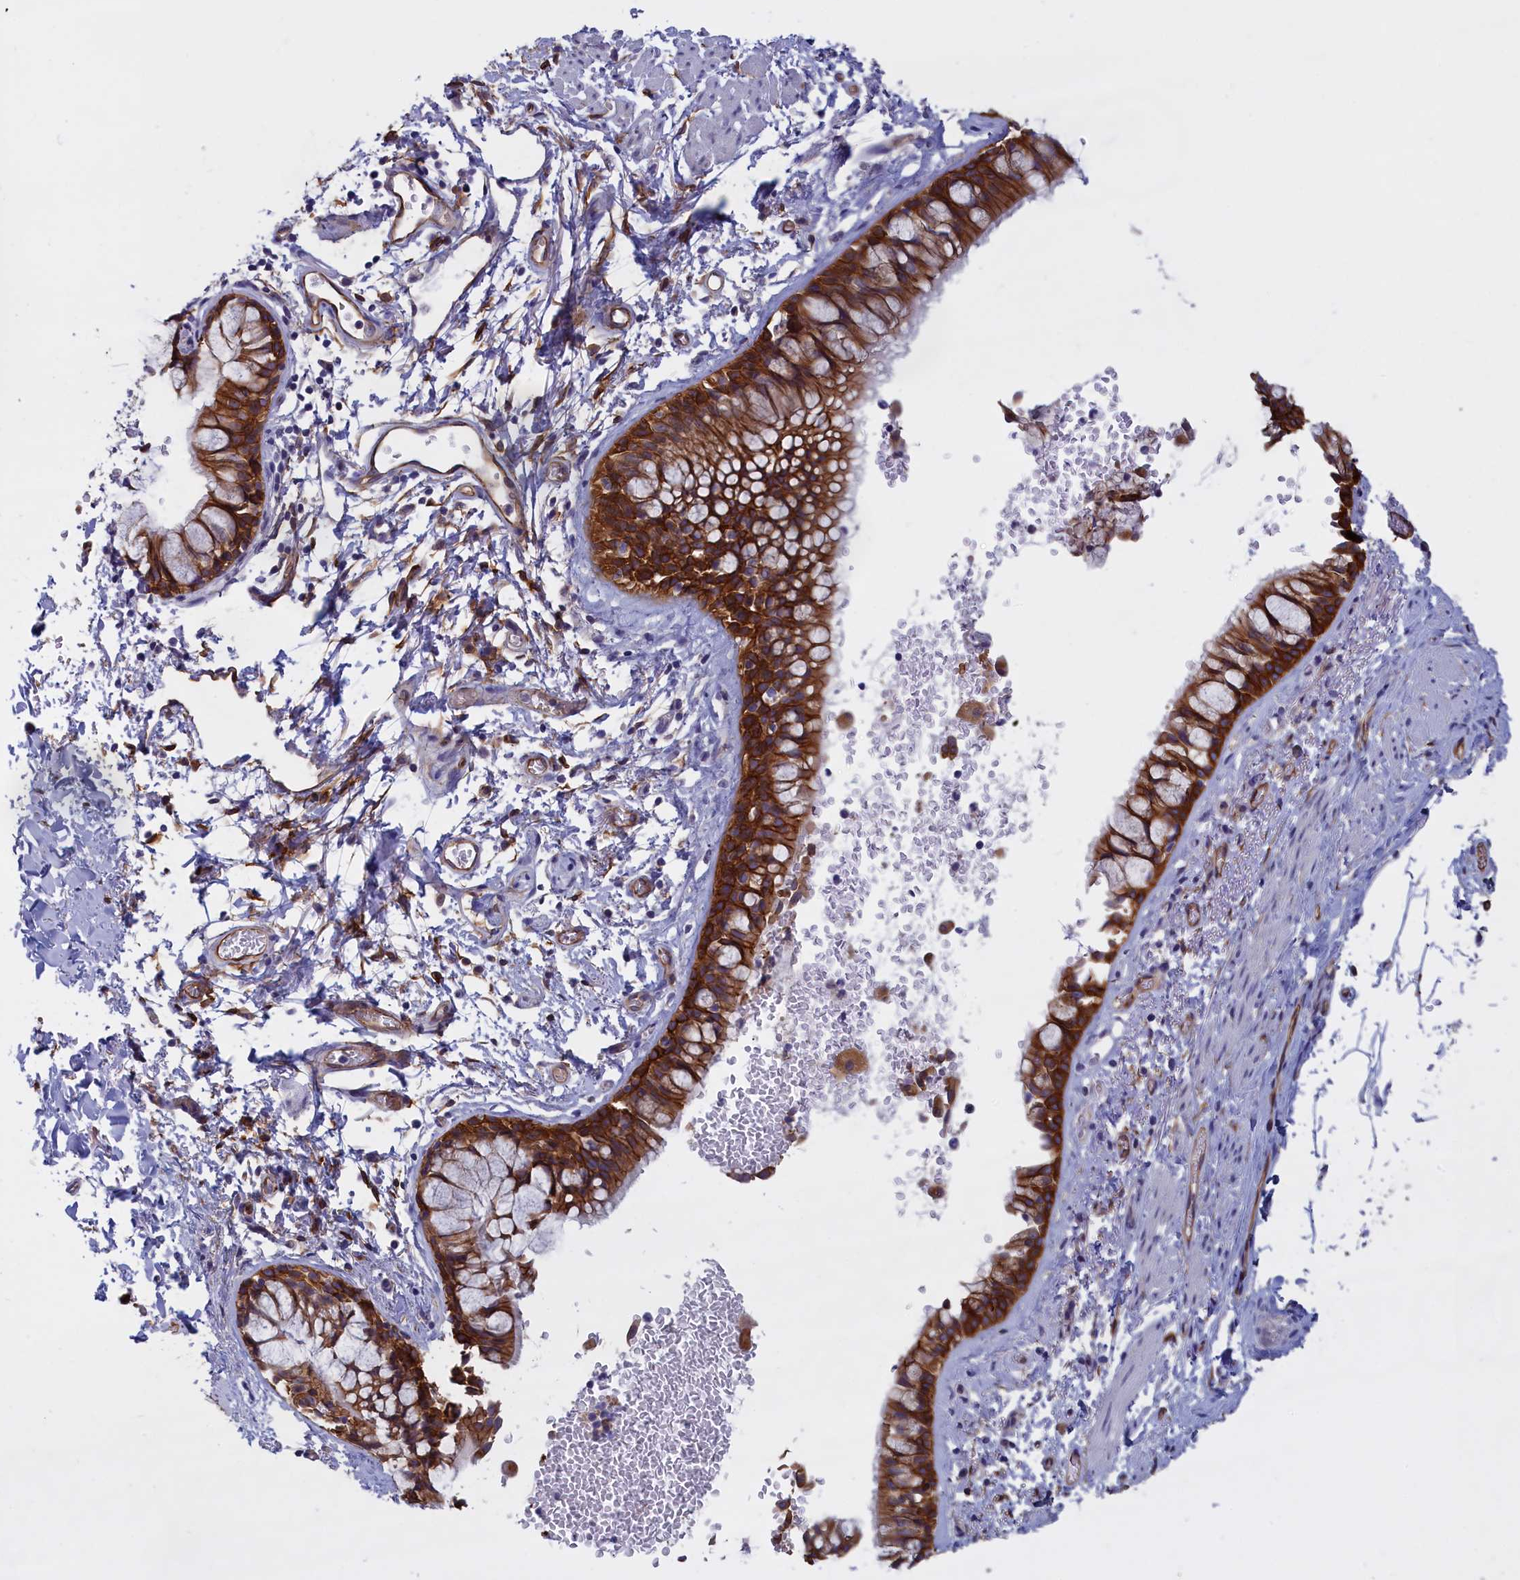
{"staining": {"intensity": "strong", "quantity": ">75%", "location": "cytoplasmic/membranous"}, "tissue": "bronchus", "cell_type": "Respiratory epithelial cells", "image_type": "normal", "snomed": [{"axis": "morphology", "description": "Normal tissue, NOS"}, {"axis": "morphology", "description": "Inflammation, NOS"}, {"axis": "topography", "description": "Cartilage tissue"}, {"axis": "topography", "description": "Bronchus"}, {"axis": "topography", "description": "Lung"}], "caption": "Immunohistochemistry (IHC) (DAB) staining of normal bronchus demonstrates strong cytoplasmic/membranous protein positivity in about >75% of respiratory epithelial cells.", "gene": "COL19A1", "patient": {"sex": "female", "age": 64}}